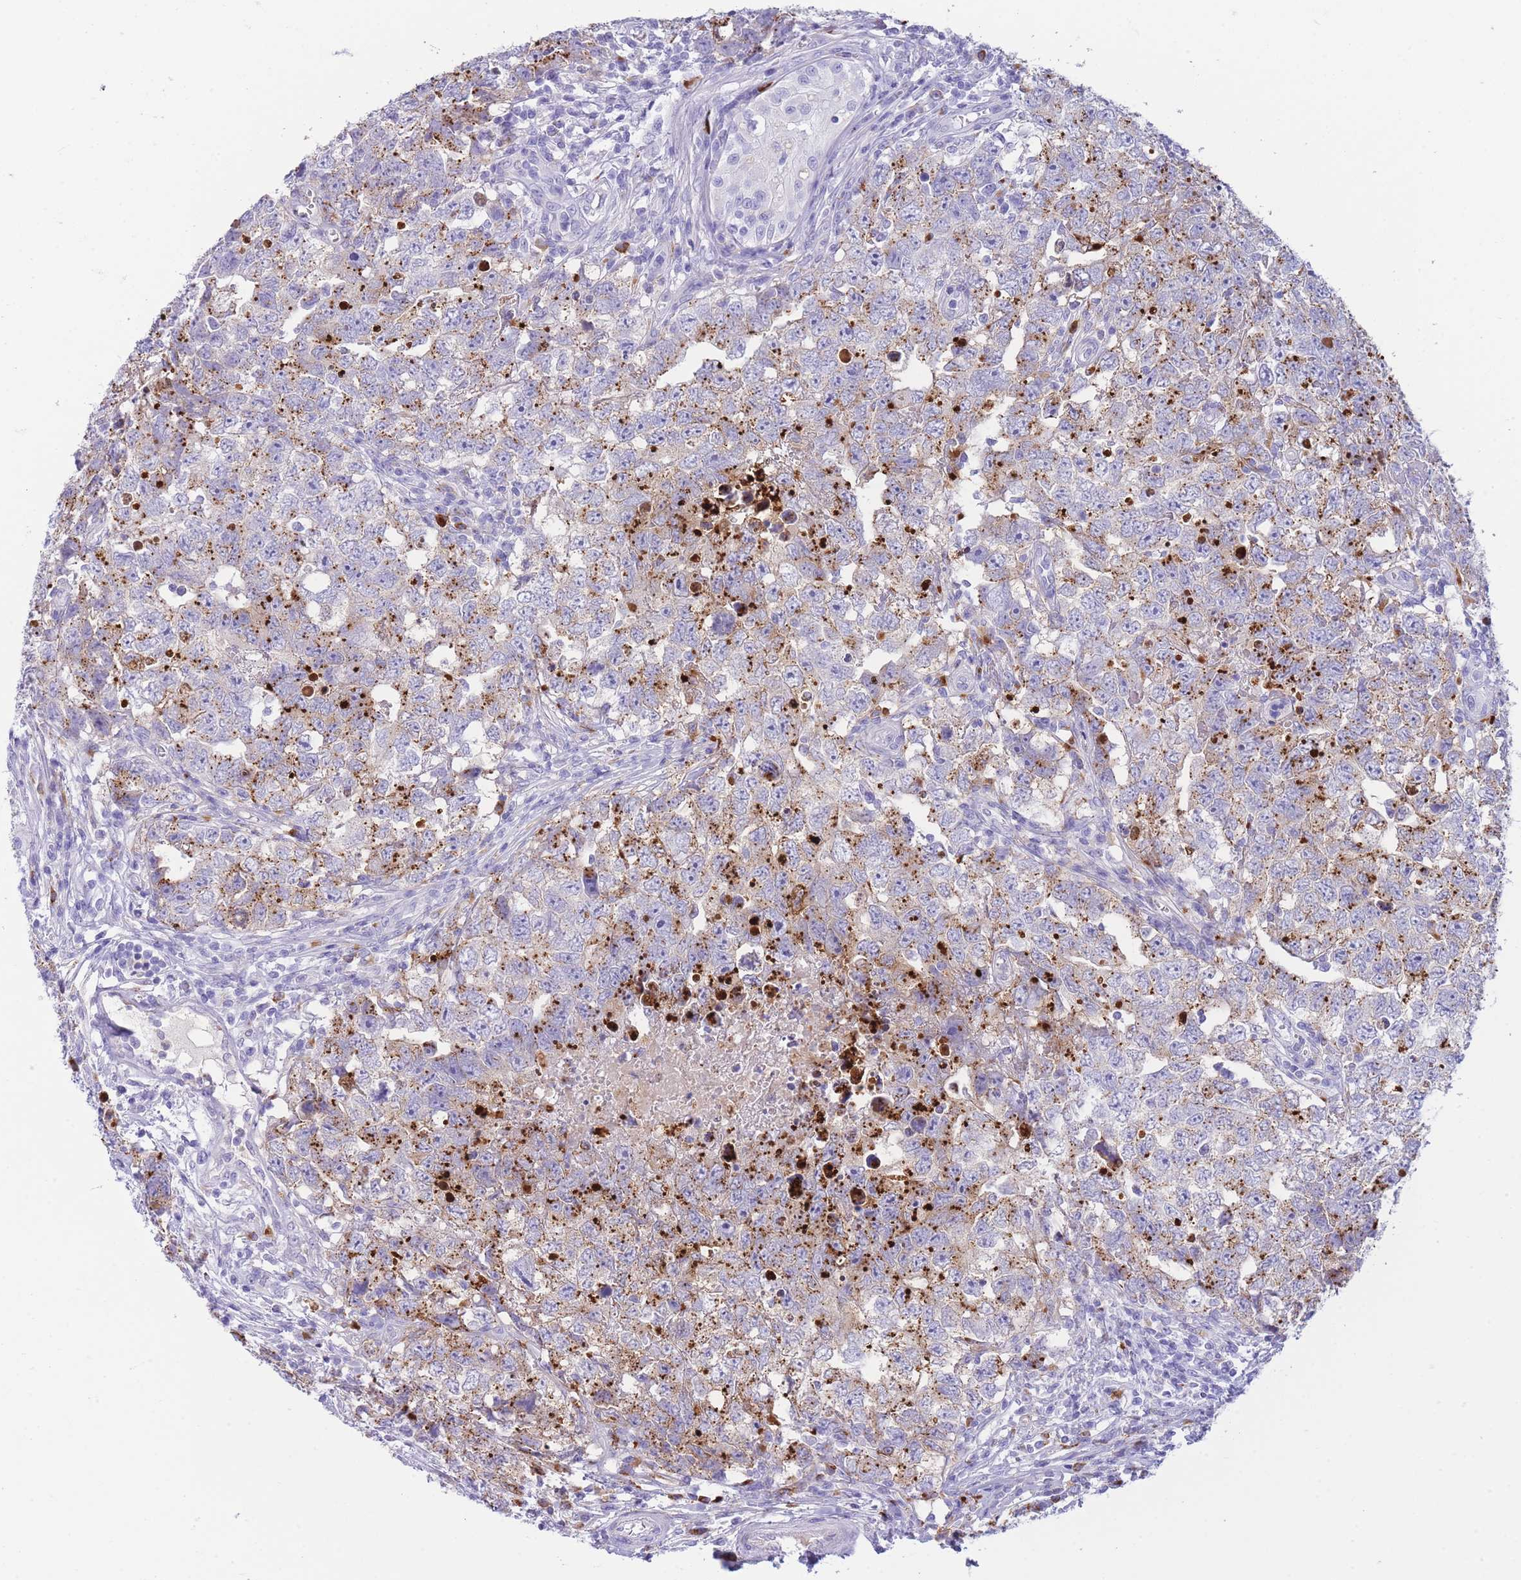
{"staining": {"intensity": "moderate", "quantity": "25%-75%", "location": "cytoplasmic/membranous"}, "tissue": "testis cancer", "cell_type": "Tumor cells", "image_type": "cancer", "snomed": [{"axis": "morphology", "description": "Carcinoma, Embryonal, NOS"}, {"axis": "topography", "description": "Testis"}], "caption": "IHC of human testis embryonal carcinoma displays medium levels of moderate cytoplasmic/membranous expression in about 25%-75% of tumor cells.", "gene": "PLBD1", "patient": {"sex": "male", "age": 22}}